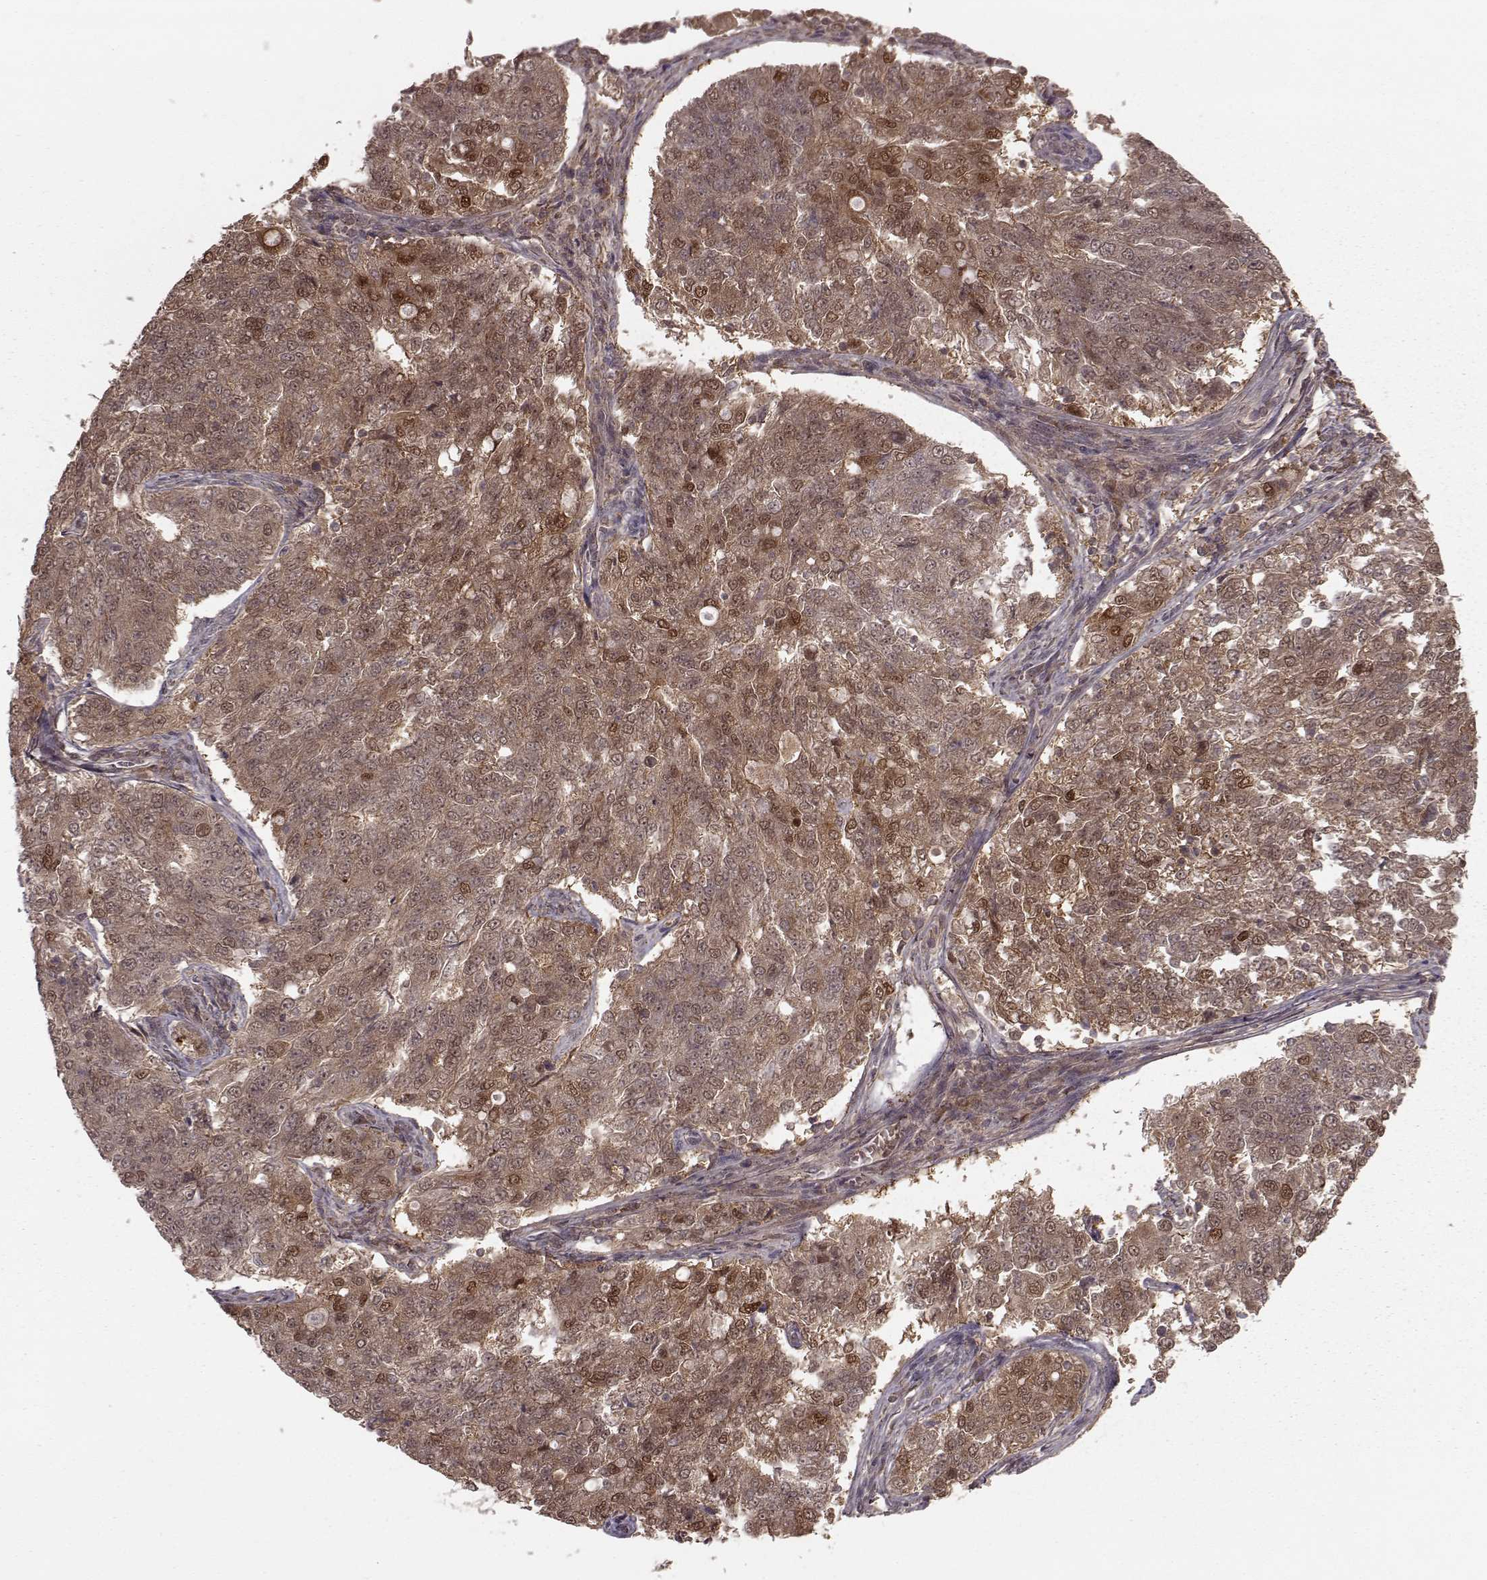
{"staining": {"intensity": "moderate", "quantity": ">75%", "location": "cytoplasmic/membranous"}, "tissue": "endometrial cancer", "cell_type": "Tumor cells", "image_type": "cancer", "snomed": [{"axis": "morphology", "description": "Adenocarcinoma, NOS"}, {"axis": "topography", "description": "Endometrium"}], "caption": "Immunohistochemistry photomicrograph of neoplastic tissue: human adenocarcinoma (endometrial) stained using immunohistochemistry (IHC) displays medium levels of moderate protein expression localized specifically in the cytoplasmic/membranous of tumor cells, appearing as a cytoplasmic/membranous brown color.", "gene": "GSS", "patient": {"sex": "female", "age": 43}}